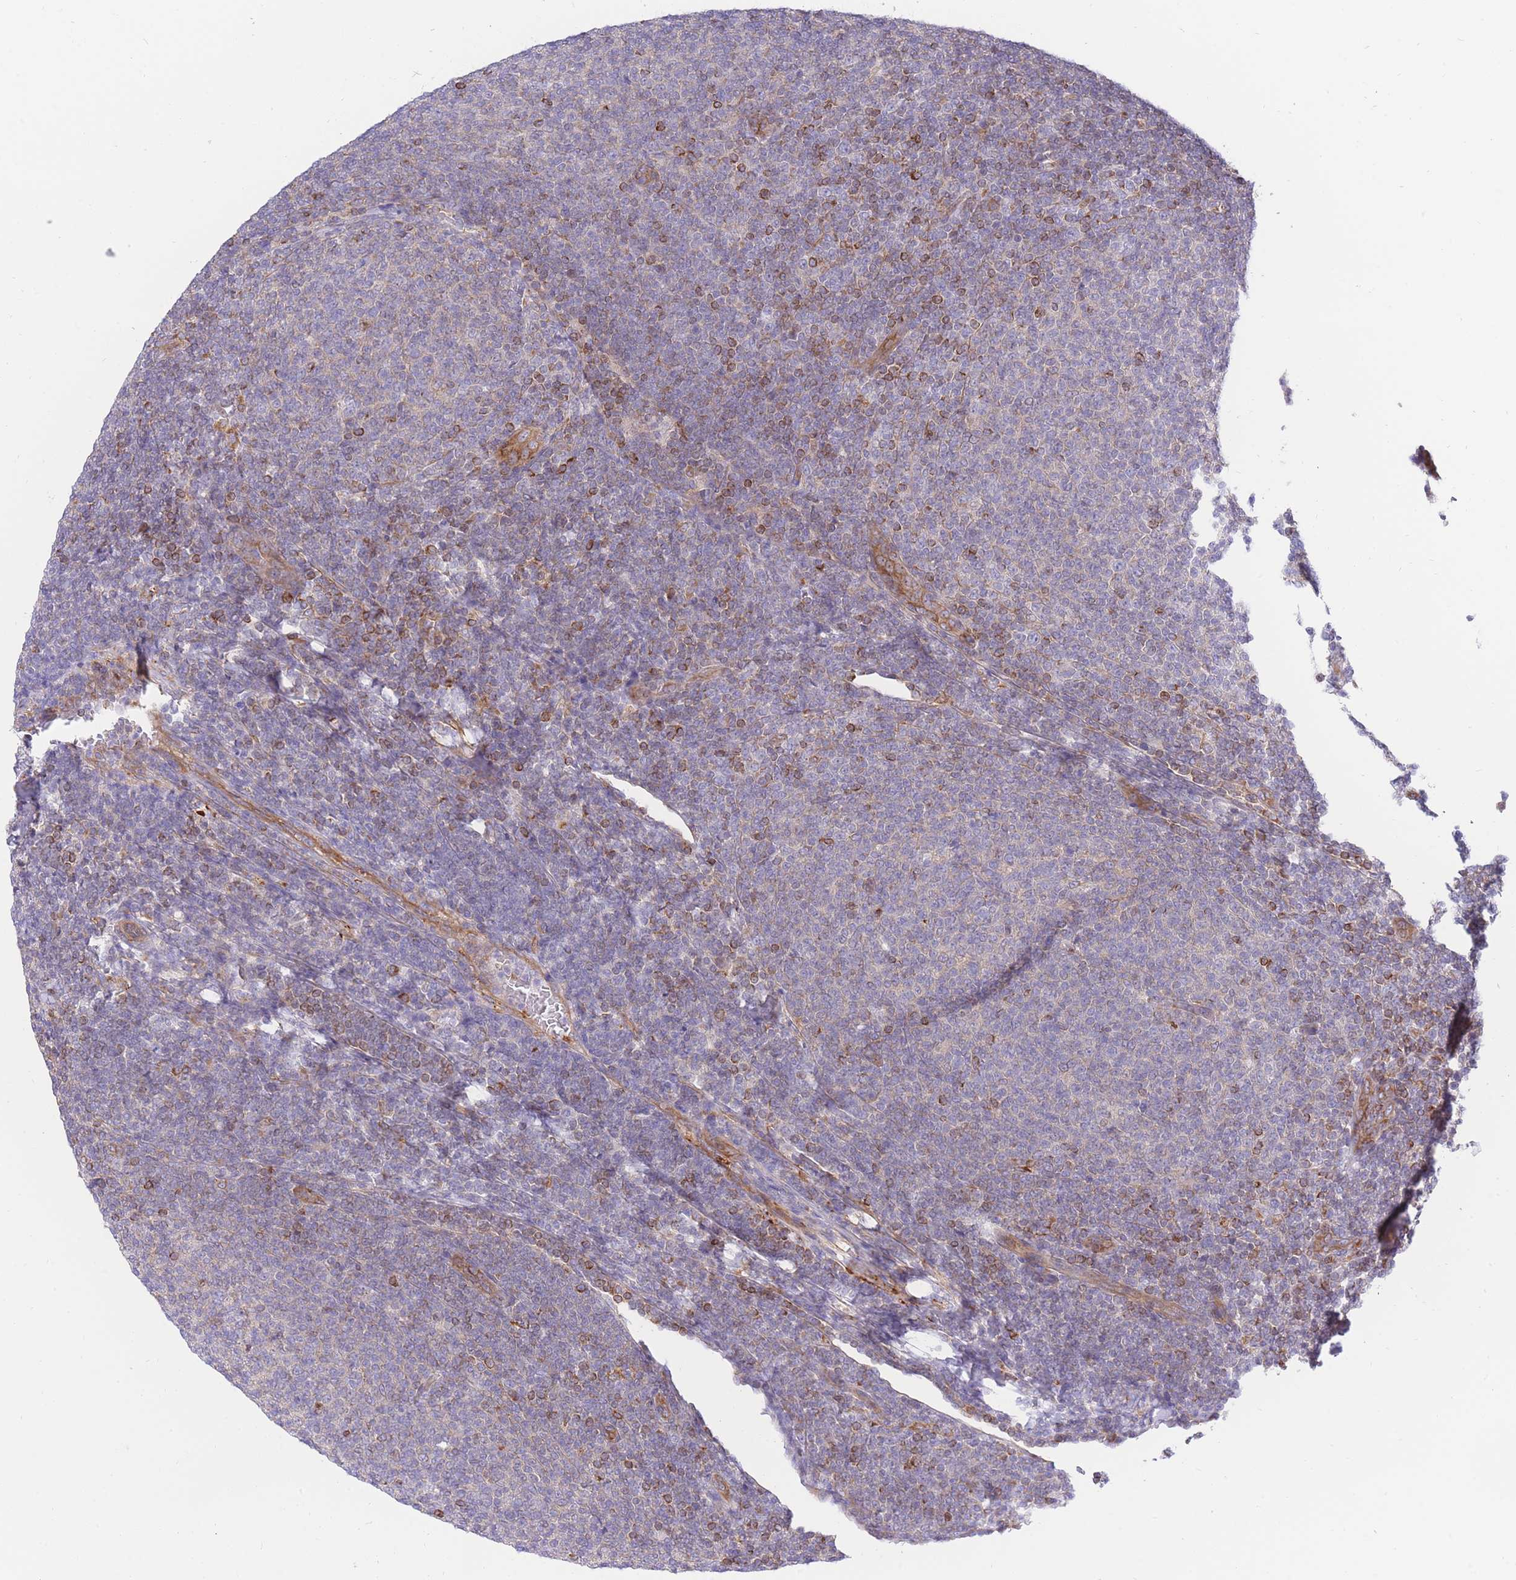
{"staining": {"intensity": "moderate", "quantity": "<25%", "location": "cytoplasmic/membranous"}, "tissue": "lymphoma", "cell_type": "Tumor cells", "image_type": "cancer", "snomed": [{"axis": "morphology", "description": "Malignant lymphoma, non-Hodgkin's type, Low grade"}, {"axis": "topography", "description": "Lymph node"}], "caption": "A micrograph of human lymphoma stained for a protein reveals moderate cytoplasmic/membranous brown staining in tumor cells.", "gene": "REM1", "patient": {"sex": "male", "age": 66}}